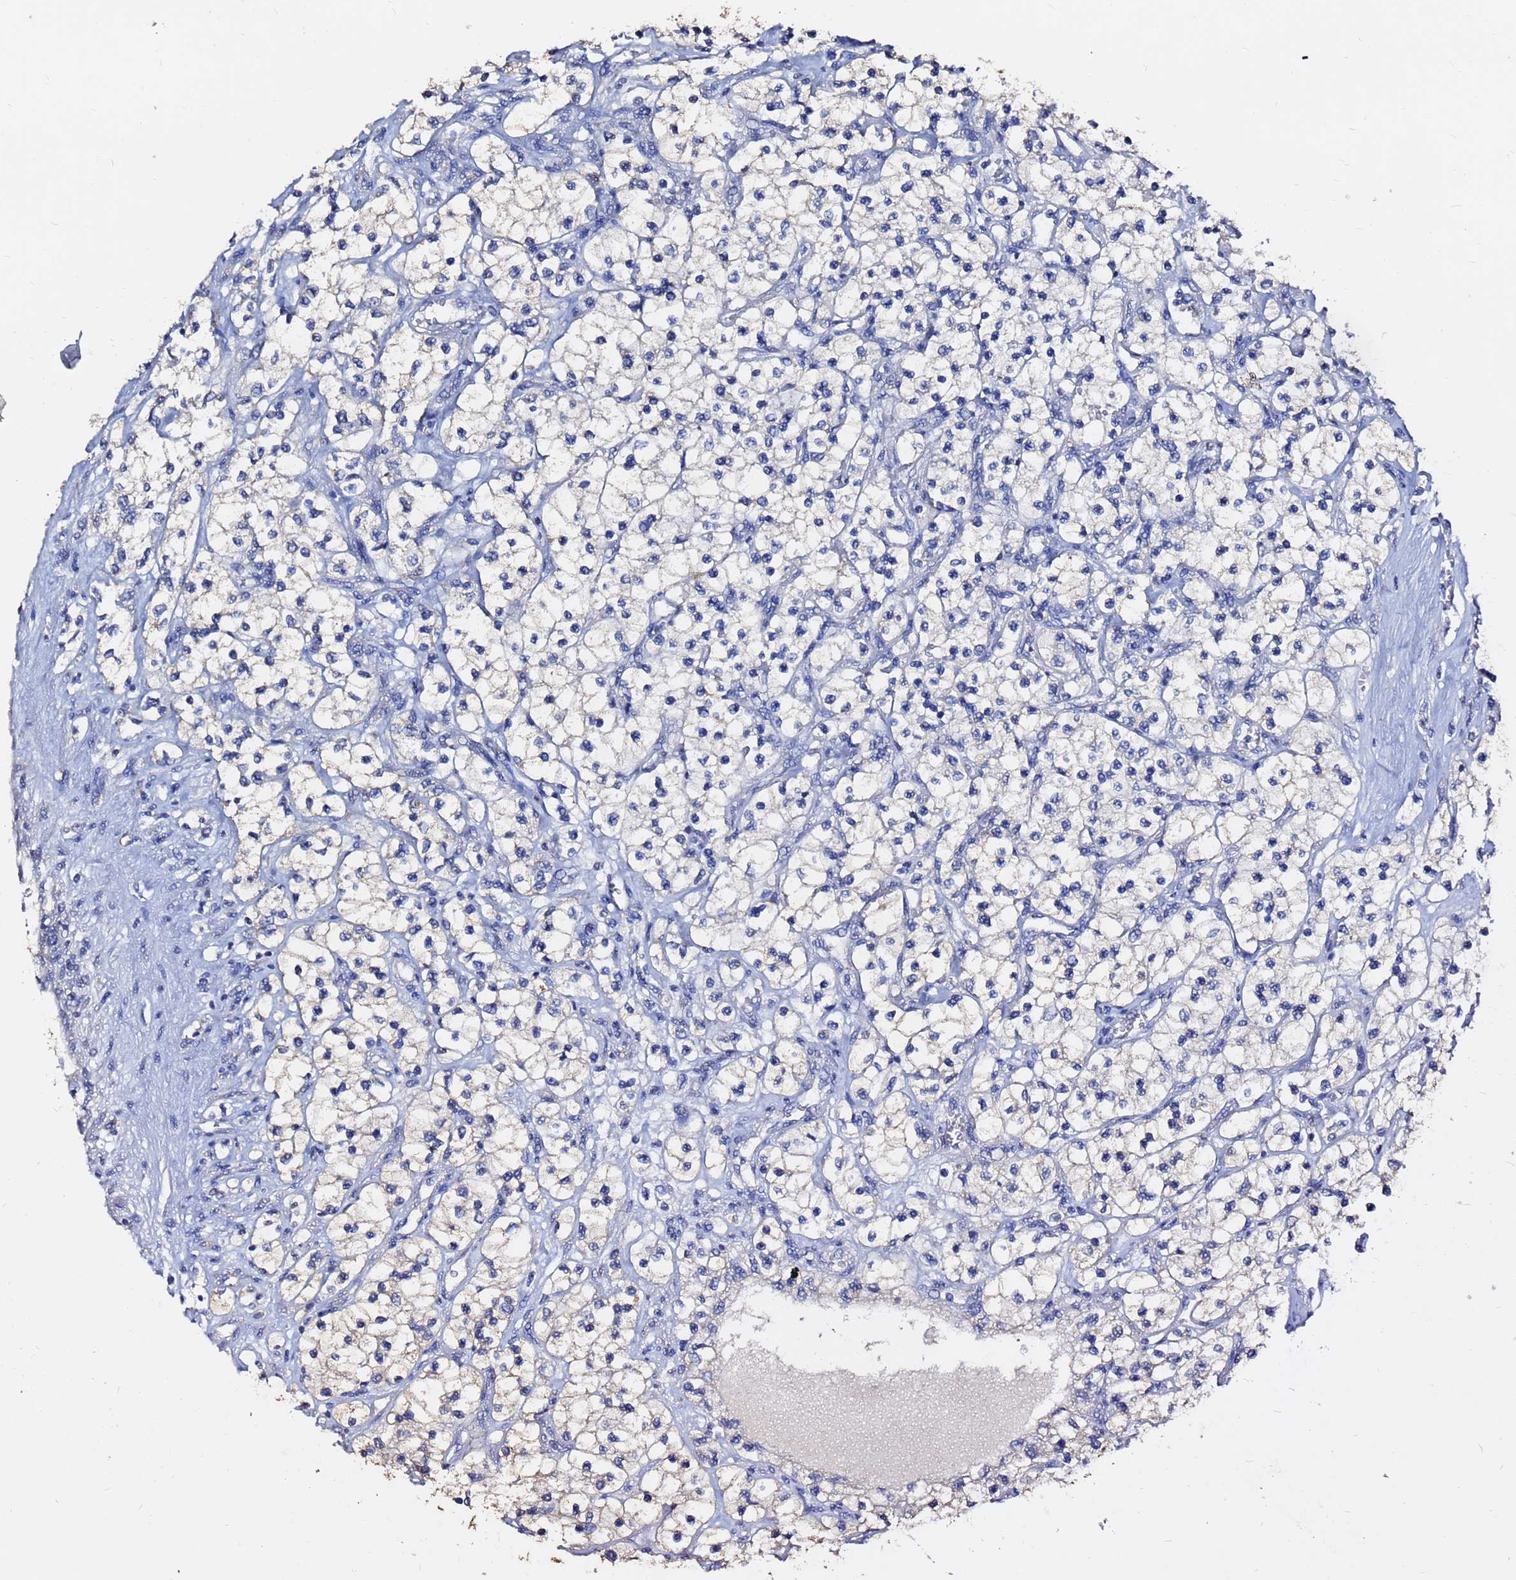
{"staining": {"intensity": "negative", "quantity": "none", "location": "none"}, "tissue": "renal cancer", "cell_type": "Tumor cells", "image_type": "cancer", "snomed": [{"axis": "morphology", "description": "Adenocarcinoma, NOS"}, {"axis": "topography", "description": "Kidney"}], "caption": "High magnification brightfield microscopy of renal adenocarcinoma stained with DAB (3,3'-diaminobenzidine) (brown) and counterstained with hematoxylin (blue): tumor cells show no significant staining.", "gene": "FAM183A", "patient": {"sex": "female", "age": 69}}